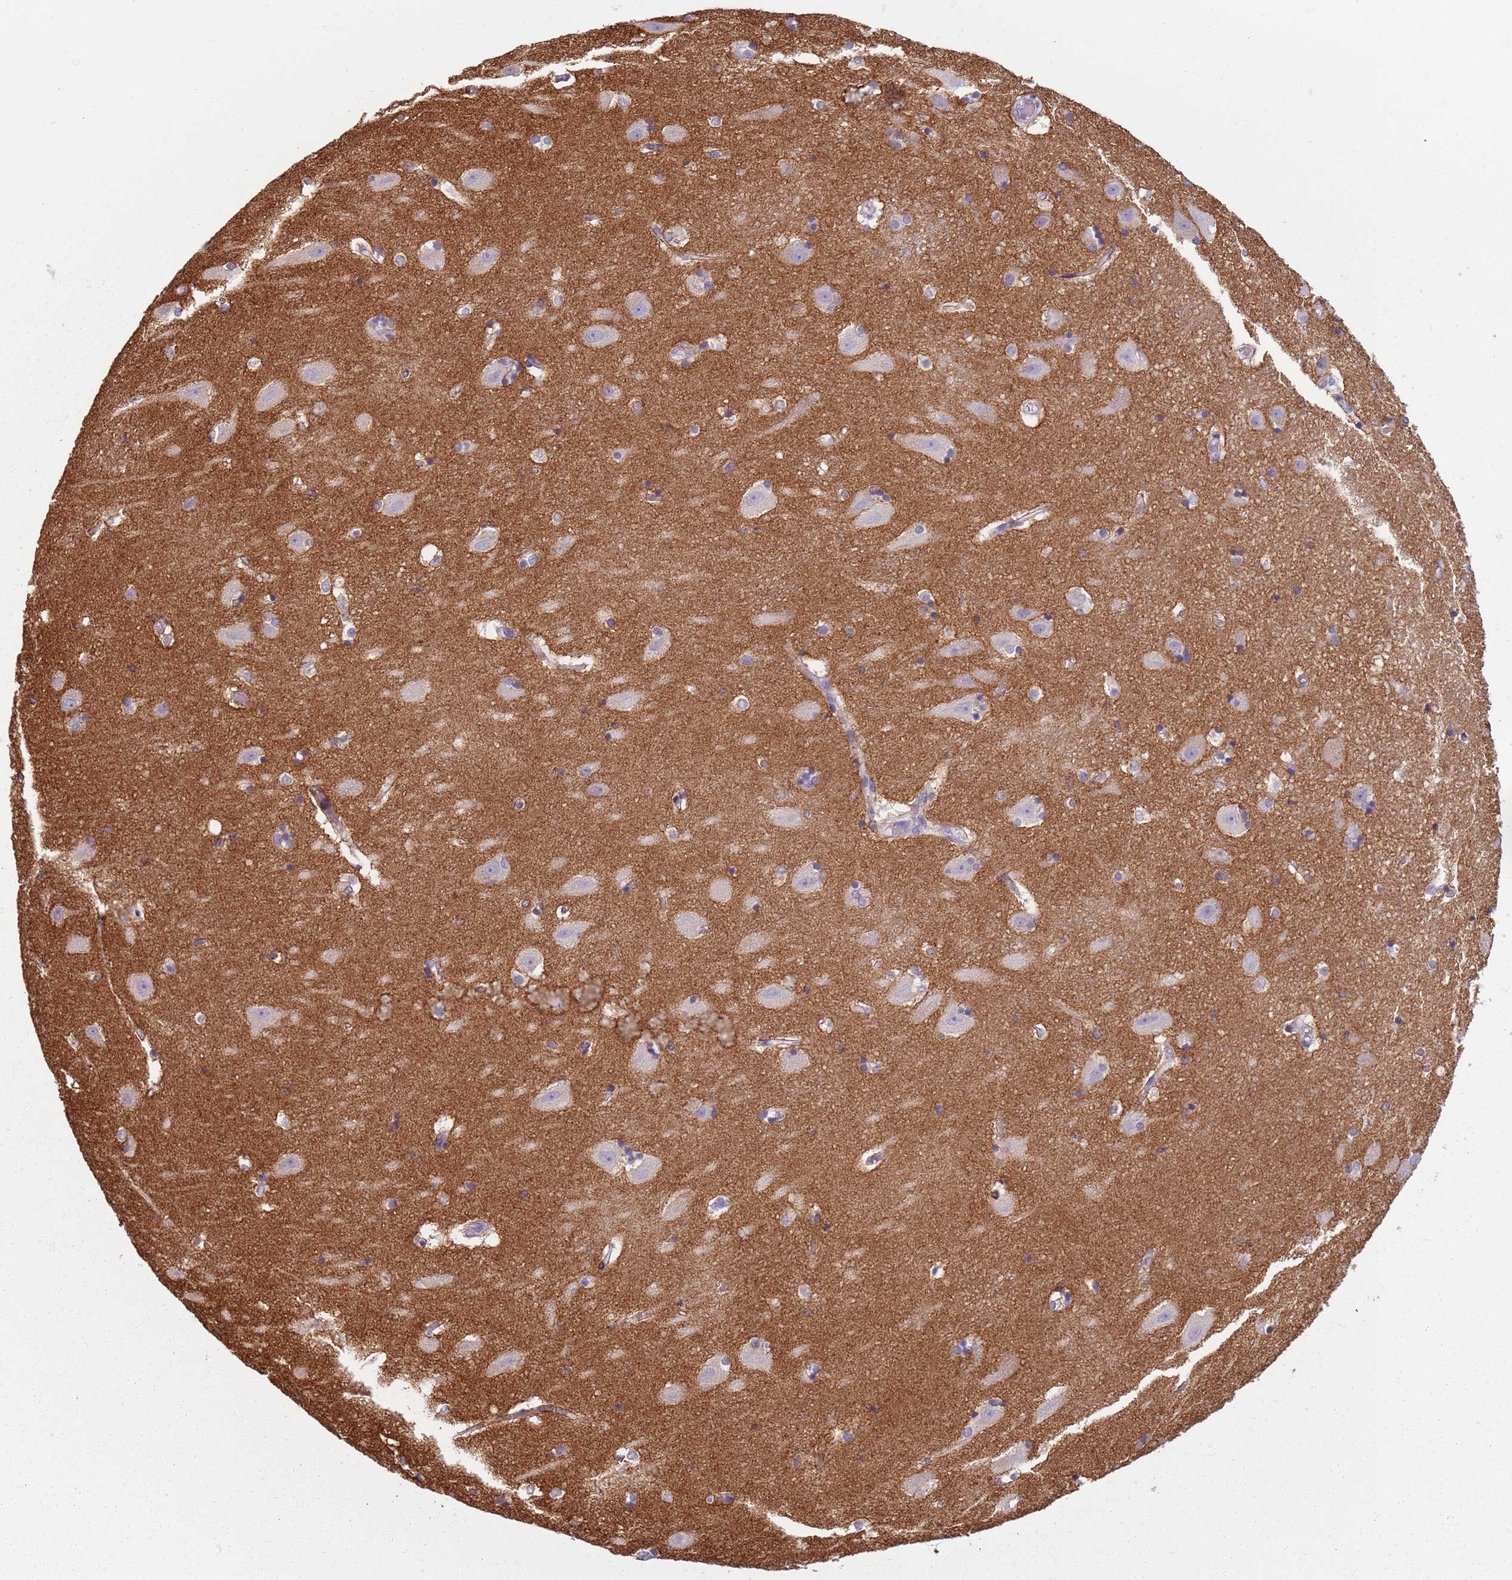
{"staining": {"intensity": "negative", "quantity": "none", "location": "none"}, "tissue": "hippocampus", "cell_type": "Glial cells", "image_type": "normal", "snomed": [{"axis": "morphology", "description": "Normal tissue, NOS"}, {"axis": "topography", "description": "Hippocampus"}], "caption": "There is no significant expression in glial cells of hippocampus. (DAB (3,3'-diaminobenzidine) immunohistochemistry (IHC) with hematoxylin counter stain).", "gene": "PIEZO1", "patient": {"sex": "female", "age": 52}}